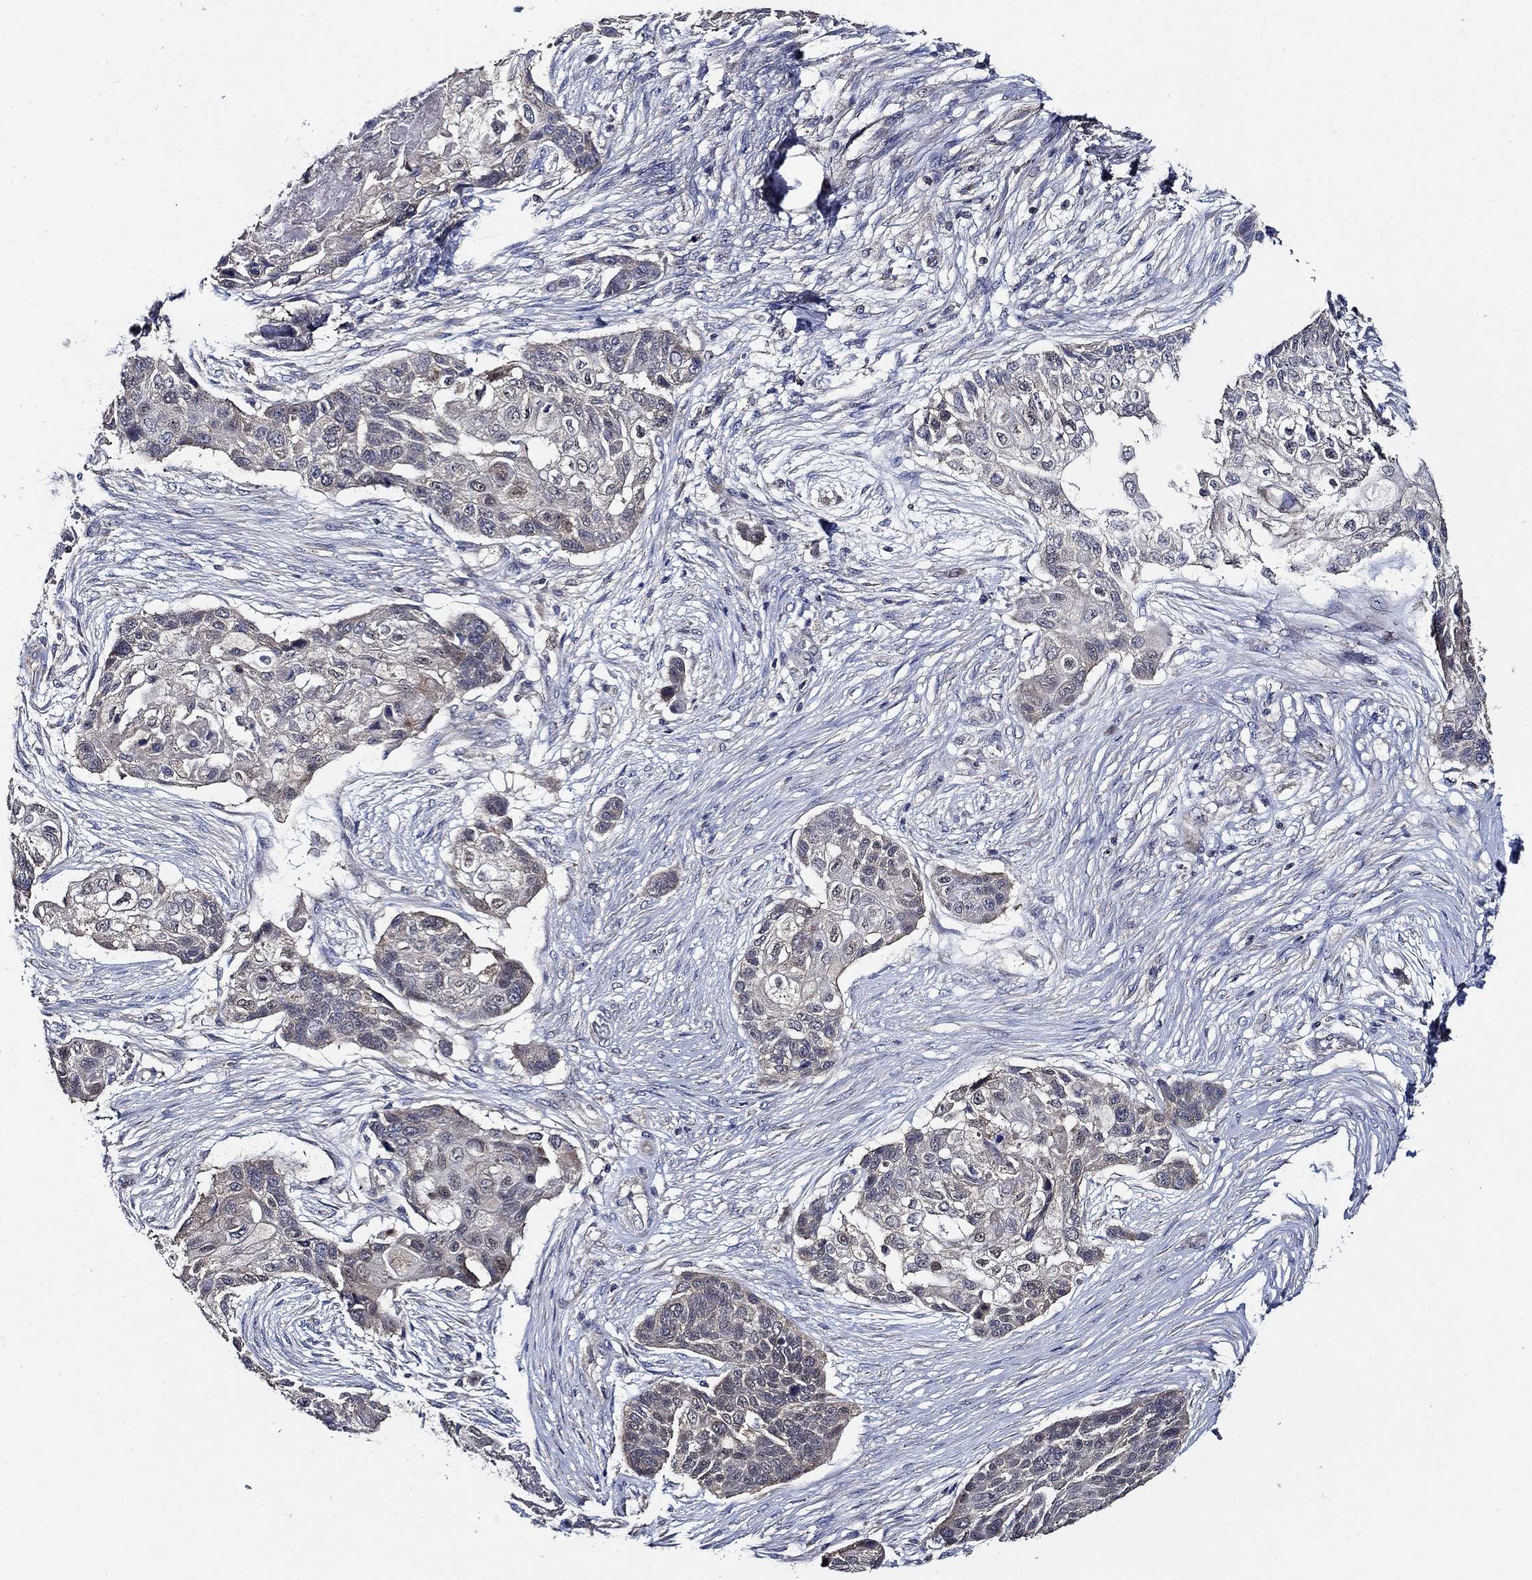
{"staining": {"intensity": "negative", "quantity": "none", "location": "none"}, "tissue": "lung cancer", "cell_type": "Tumor cells", "image_type": "cancer", "snomed": [{"axis": "morphology", "description": "Squamous cell carcinoma, NOS"}, {"axis": "topography", "description": "Lung"}], "caption": "Protein analysis of lung squamous cell carcinoma reveals no significant staining in tumor cells.", "gene": "WDR53", "patient": {"sex": "male", "age": 69}}